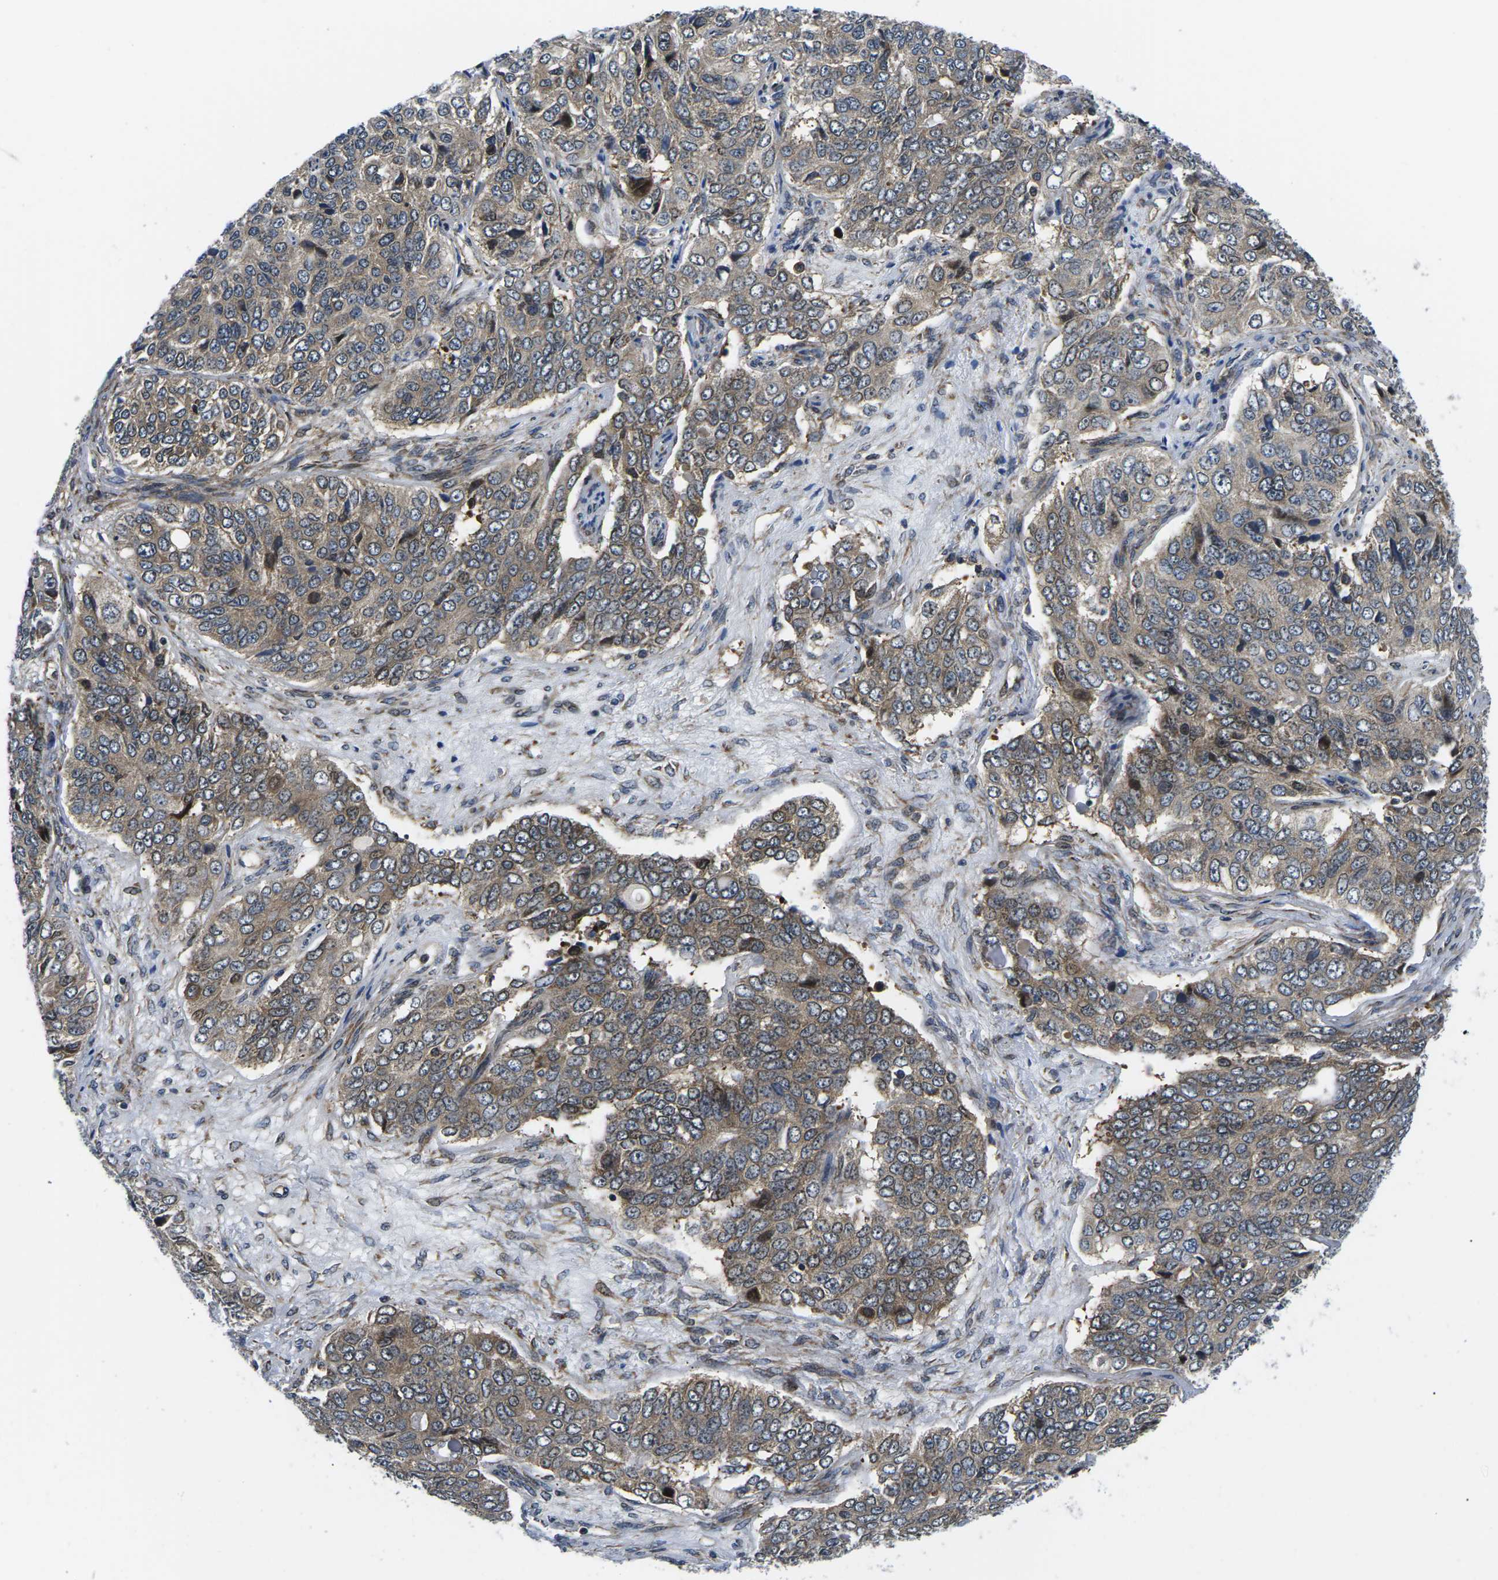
{"staining": {"intensity": "weak", "quantity": ">75%", "location": "cytoplasmic/membranous,nuclear"}, "tissue": "ovarian cancer", "cell_type": "Tumor cells", "image_type": "cancer", "snomed": [{"axis": "morphology", "description": "Carcinoma, endometroid"}, {"axis": "topography", "description": "Ovary"}], "caption": "This is an image of IHC staining of ovarian endometroid carcinoma, which shows weak expression in the cytoplasmic/membranous and nuclear of tumor cells.", "gene": "EIF4E", "patient": {"sex": "female", "age": 51}}